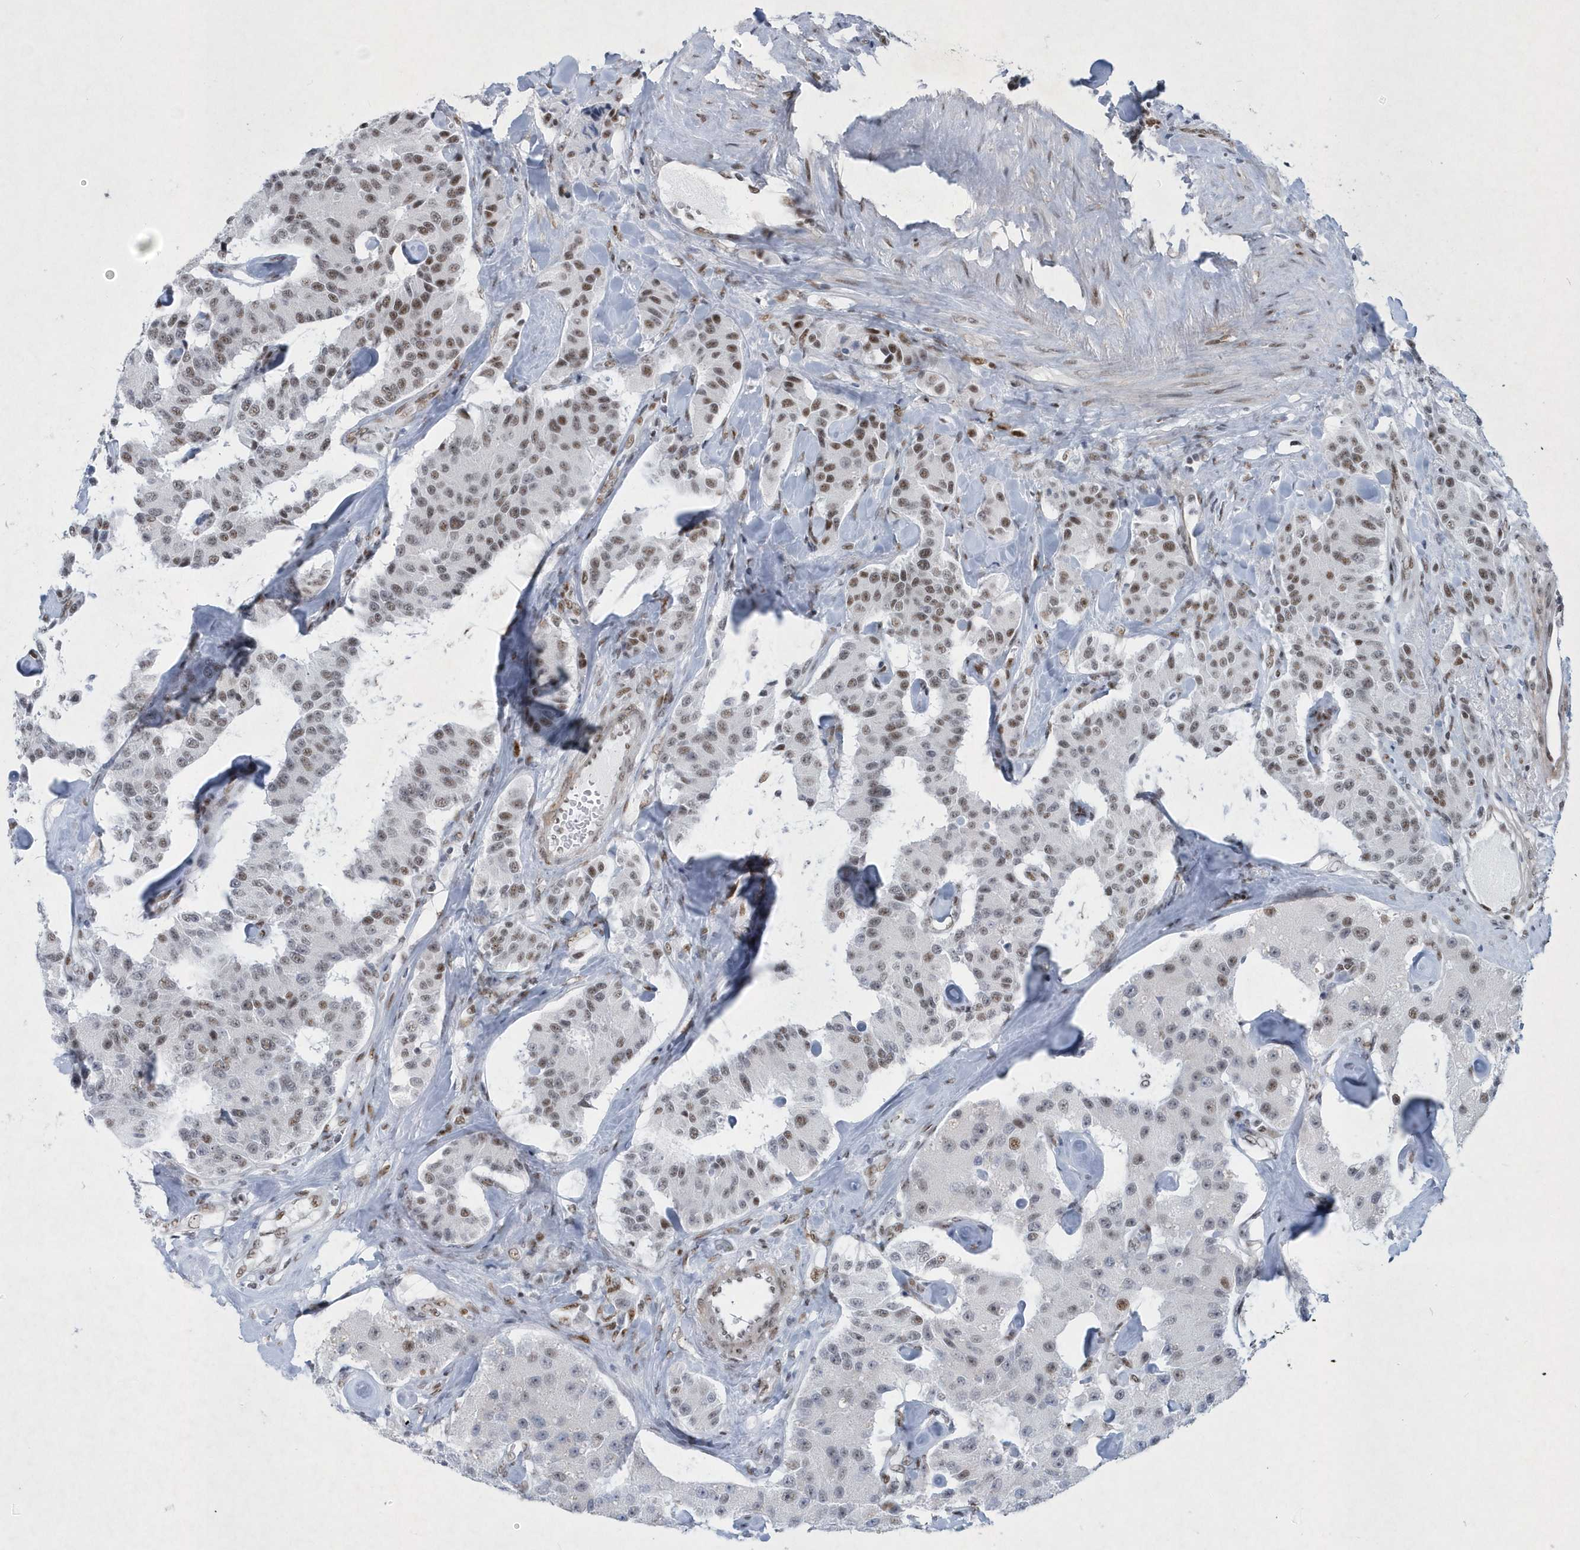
{"staining": {"intensity": "moderate", "quantity": "25%-75%", "location": "nuclear"}, "tissue": "carcinoid", "cell_type": "Tumor cells", "image_type": "cancer", "snomed": [{"axis": "morphology", "description": "Carcinoid, malignant, NOS"}, {"axis": "topography", "description": "Pancreas"}], "caption": "A brown stain shows moderate nuclear staining of a protein in carcinoid tumor cells.", "gene": "DCLRE1A", "patient": {"sex": "male", "age": 41}}